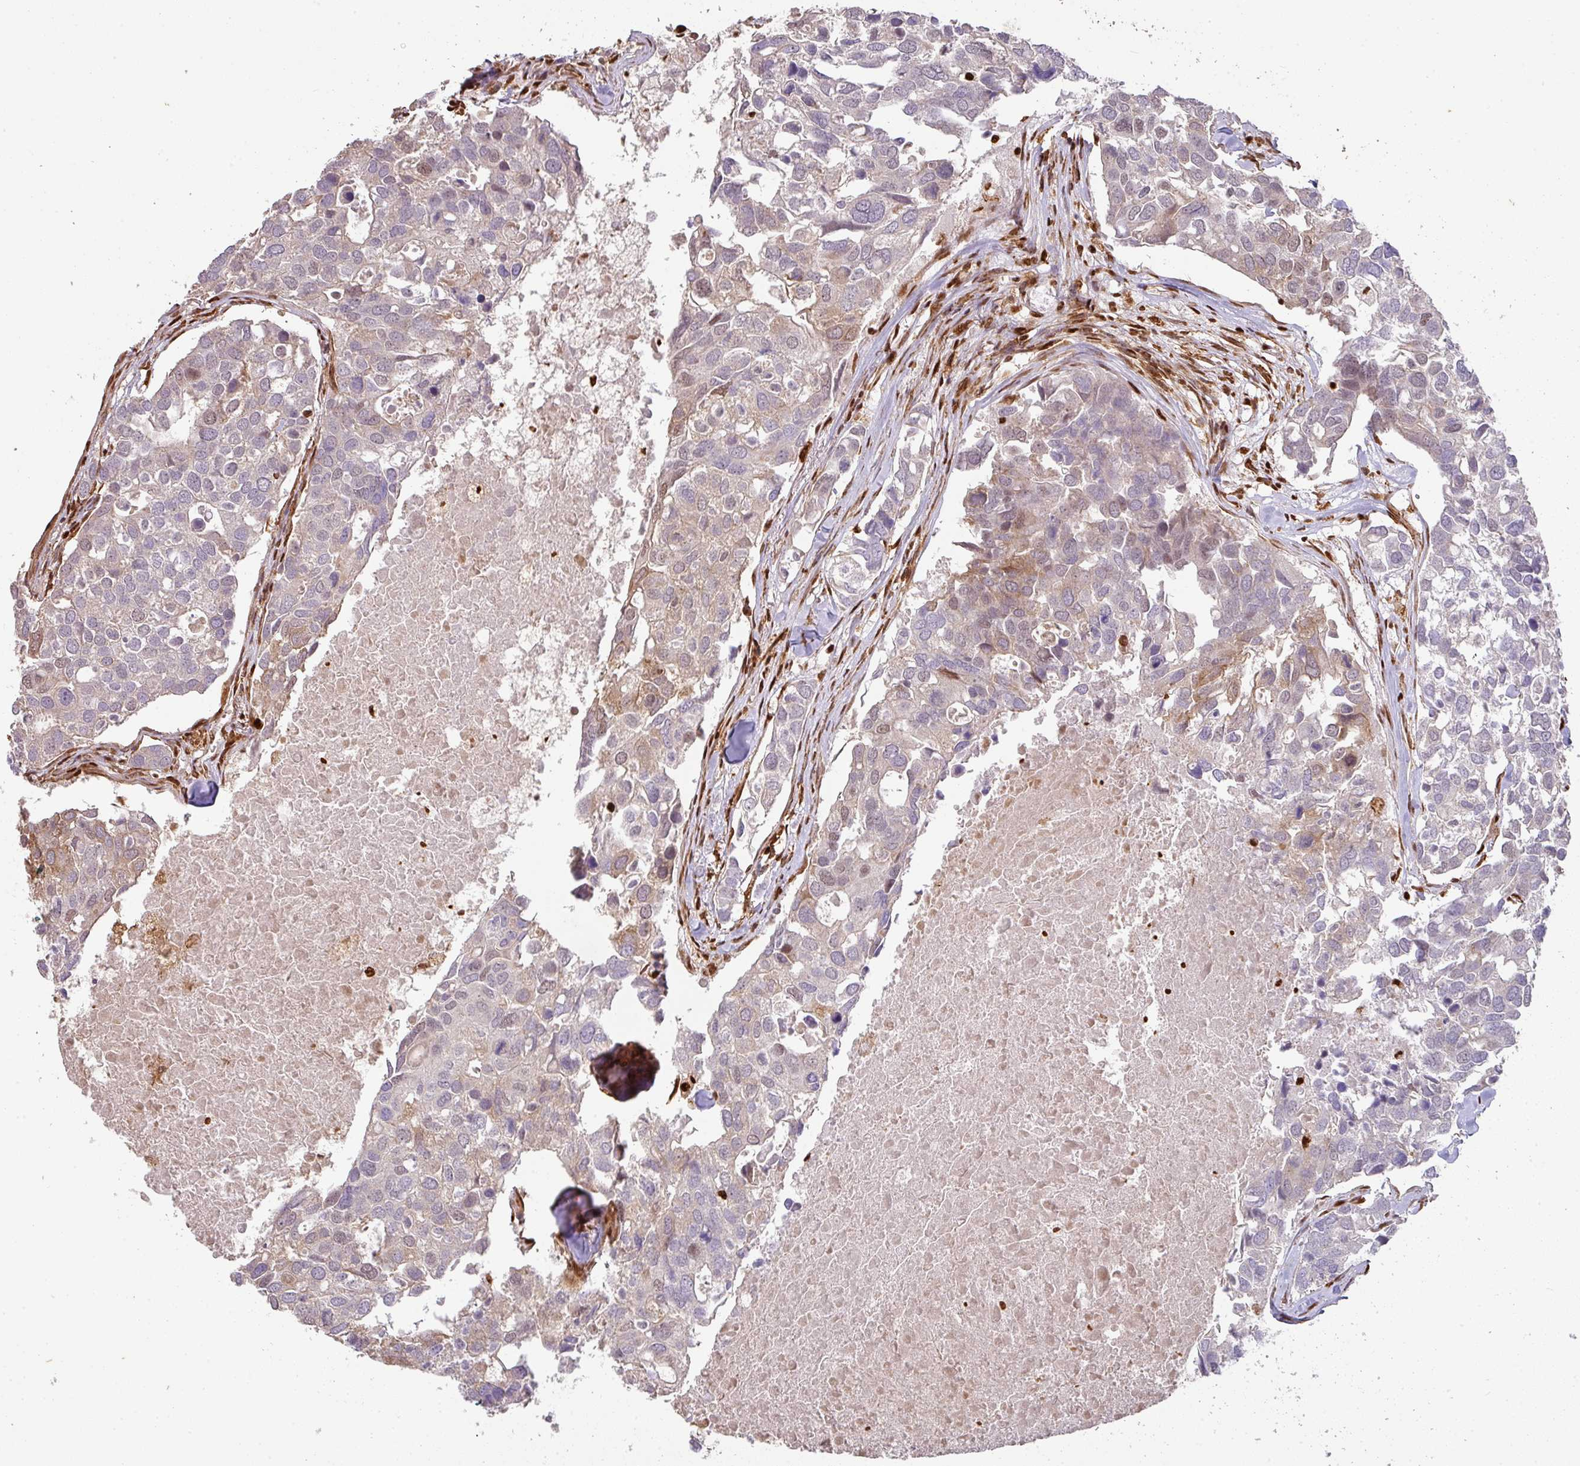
{"staining": {"intensity": "weak", "quantity": "25%-75%", "location": "cytoplasmic/membranous,nuclear"}, "tissue": "breast cancer", "cell_type": "Tumor cells", "image_type": "cancer", "snomed": [{"axis": "morphology", "description": "Duct carcinoma"}, {"axis": "topography", "description": "Breast"}], "caption": "Breast cancer (invasive ductal carcinoma) stained for a protein demonstrates weak cytoplasmic/membranous and nuclear positivity in tumor cells.", "gene": "SAMHD1", "patient": {"sex": "female", "age": 83}}